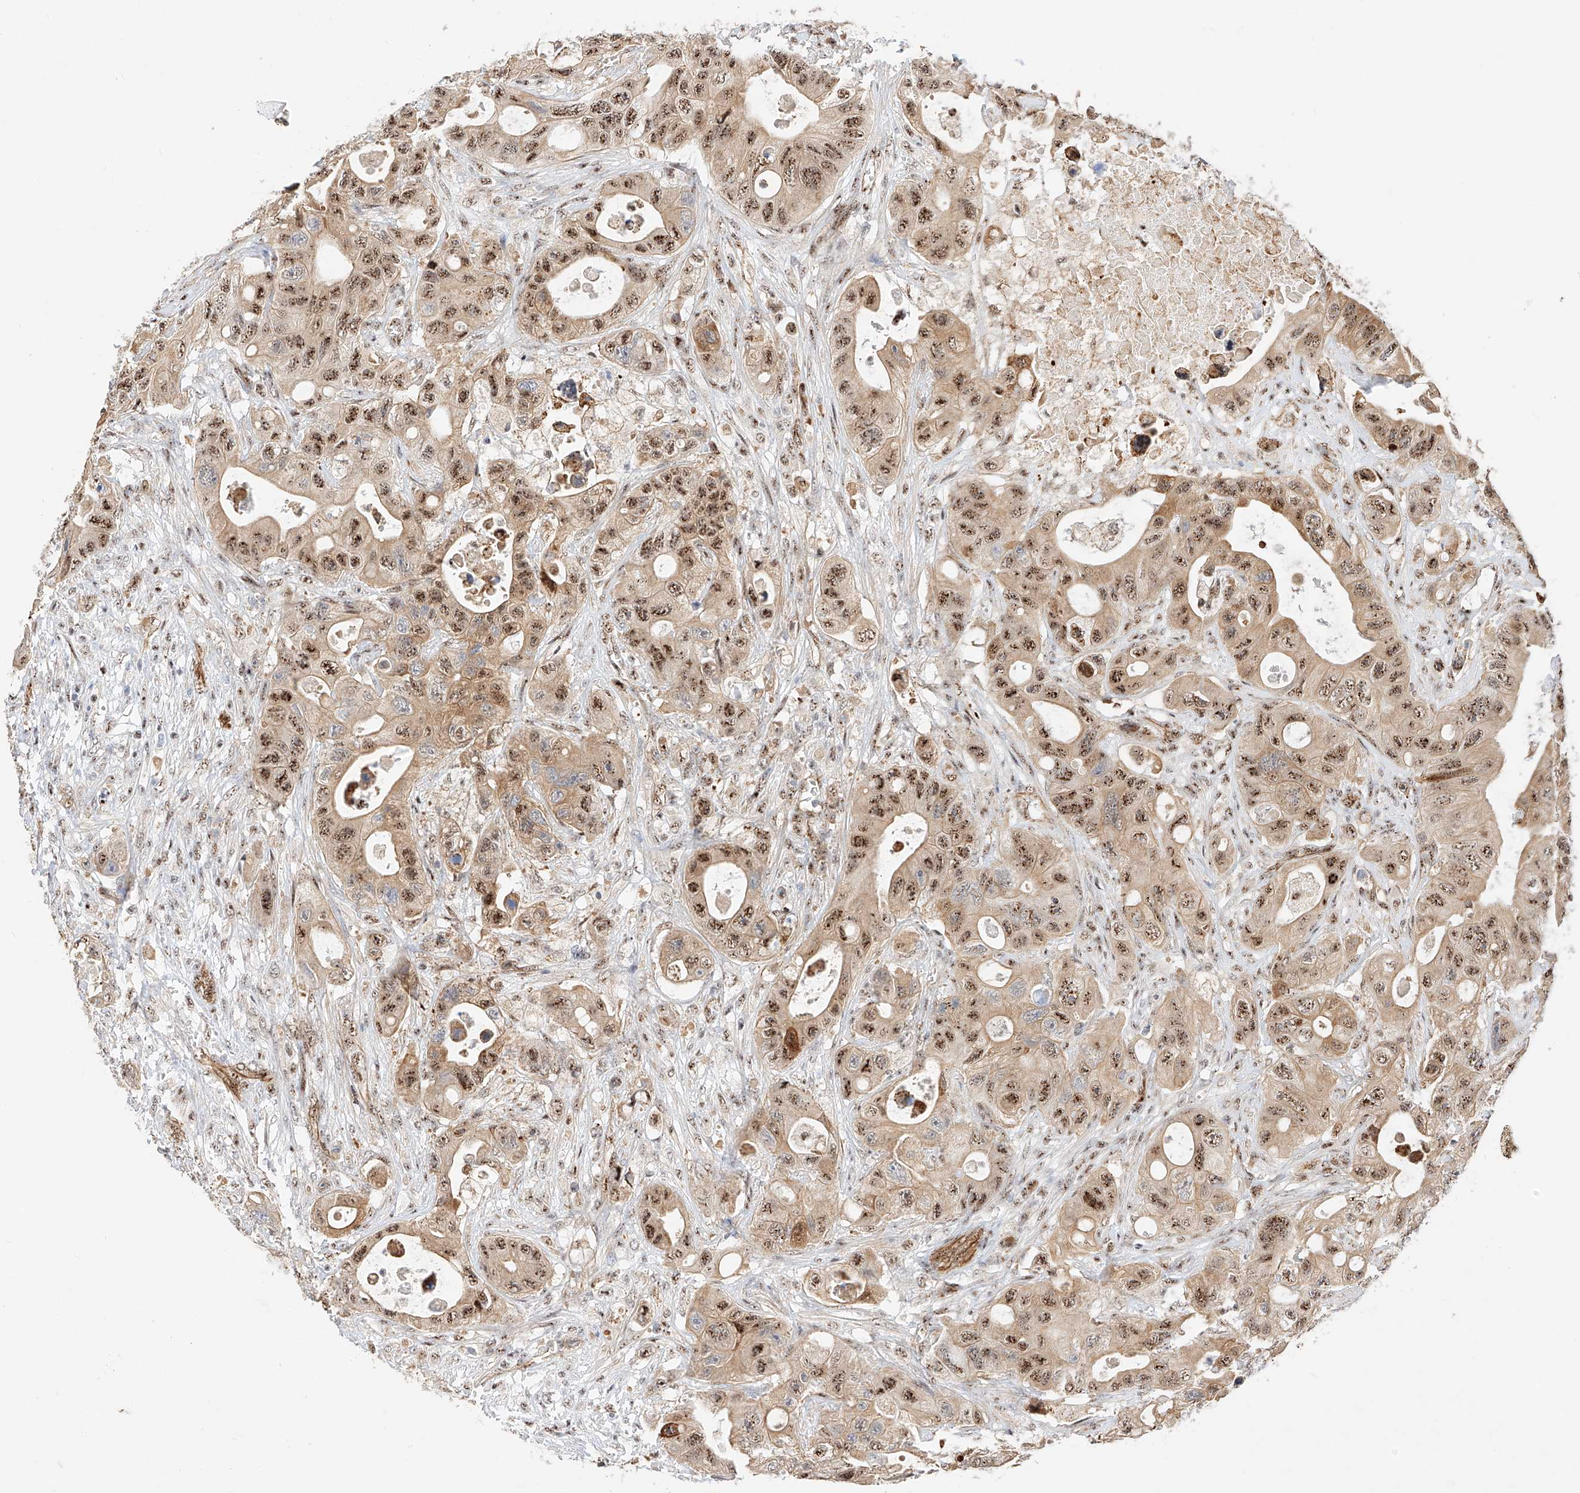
{"staining": {"intensity": "moderate", "quantity": ">75%", "location": "cytoplasmic/membranous,nuclear"}, "tissue": "colorectal cancer", "cell_type": "Tumor cells", "image_type": "cancer", "snomed": [{"axis": "morphology", "description": "Adenocarcinoma, NOS"}, {"axis": "topography", "description": "Colon"}], "caption": "A brown stain labels moderate cytoplasmic/membranous and nuclear staining of a protein in colorectal adenocarcinoma tumor cells. The protein is shown in brown color, while the nuclei are stained blue.", "gene": "ATXN7L2", "patient": {"sex": "female", "age": 46}}